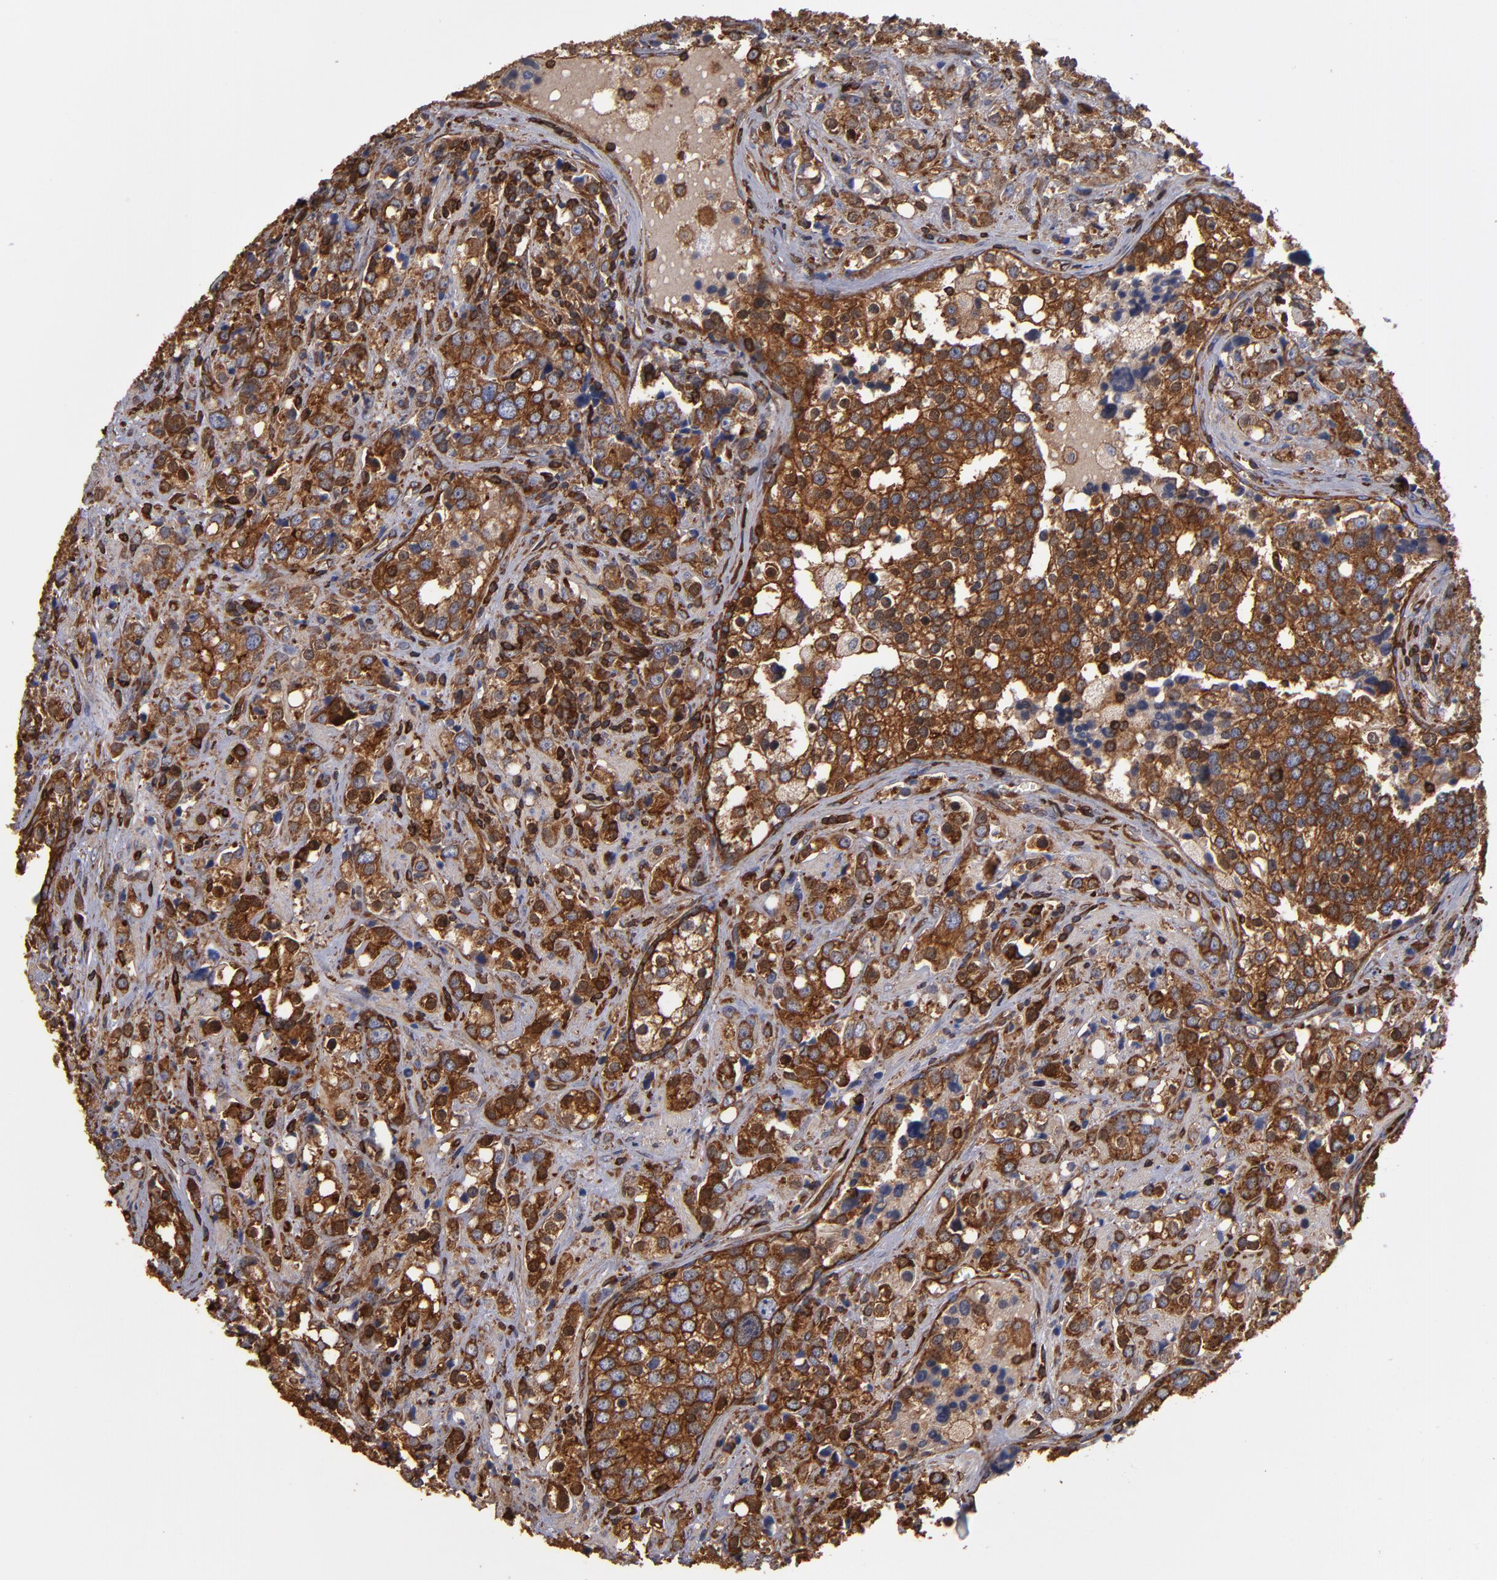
{"staining": {"intensity": "moderate", "quantity": ">75%", "location": "cytoplasmic/membranous"}, "tissue": "prostate cancer", "cell_type": "Tumor cells", "image_type": "cancer", "snomed": [{"axis": "morphology", "description": "Adenocarcinoma, High grade"}, {"axis": "topography", "description": "Prostate"}], "caption": "A histopathology image showing moderate cytoplasmic/membranous positivity in approximately >75% of tumor cells in prostate adenocarcinoma (high-grade), as visualized by brown immunohistochemical staining.", "gene": "ACTN4", "patient": {"sex": "male", "age": 71}}